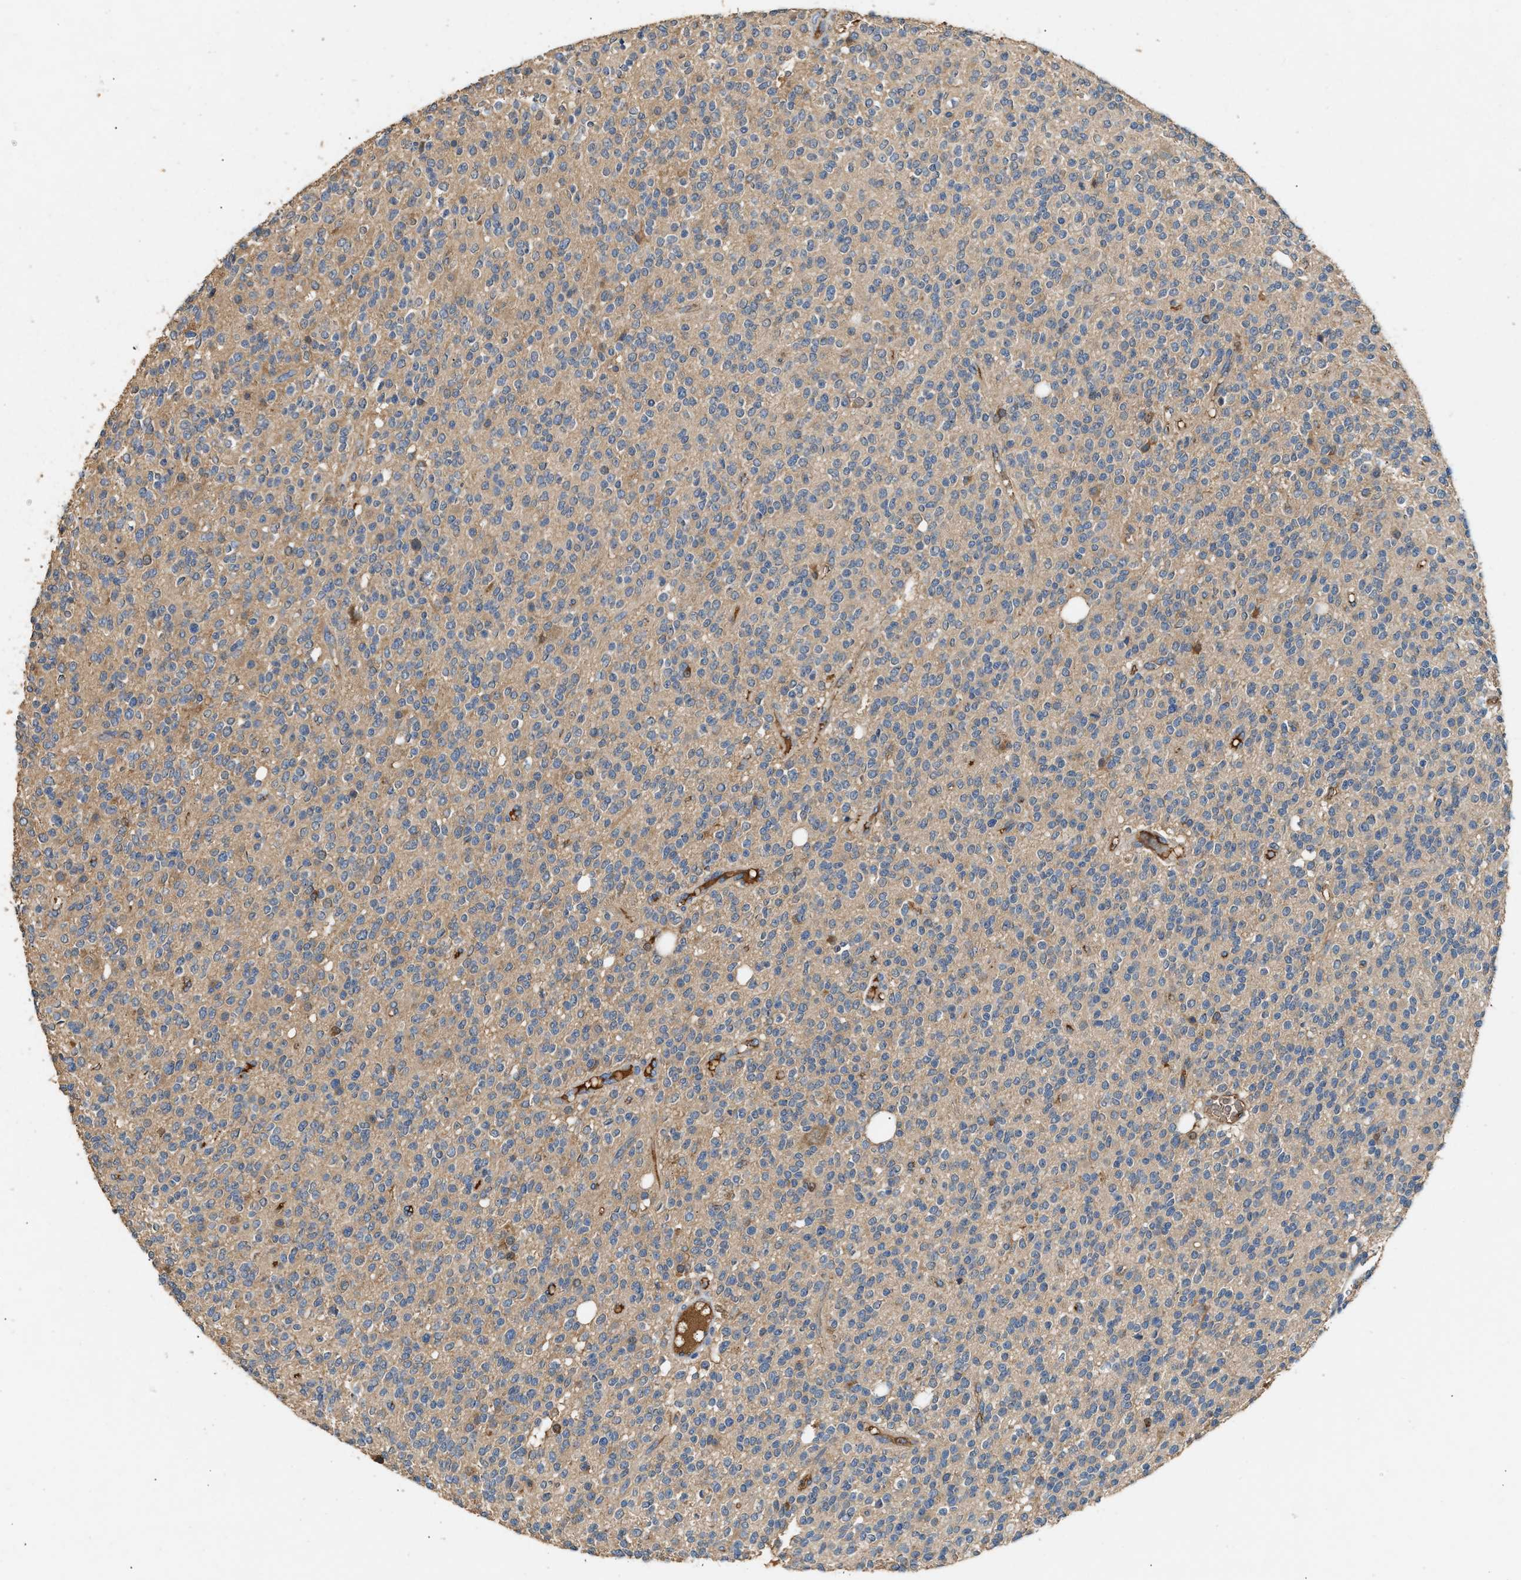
{"staining": {"intensity": "weak", "quantity": ">75%", "location": "cytoplasmic/membranous"}, "tissue": "glioma", "cell_type": "Tumor cells", "image_type": "cancer", "snomed": [{"axis": "morphology", "description": "Glioma, malignant, High grade"}, {"axis": "topography", "description": "Brain"}], "caption": "Human glioma stained with a brown dye reveals weak cytoplasmic/membranous positive positivity in about >75% of tumor cells.", "gene": "TMEM268", "patient": {"sex": "male", "age": 34}}